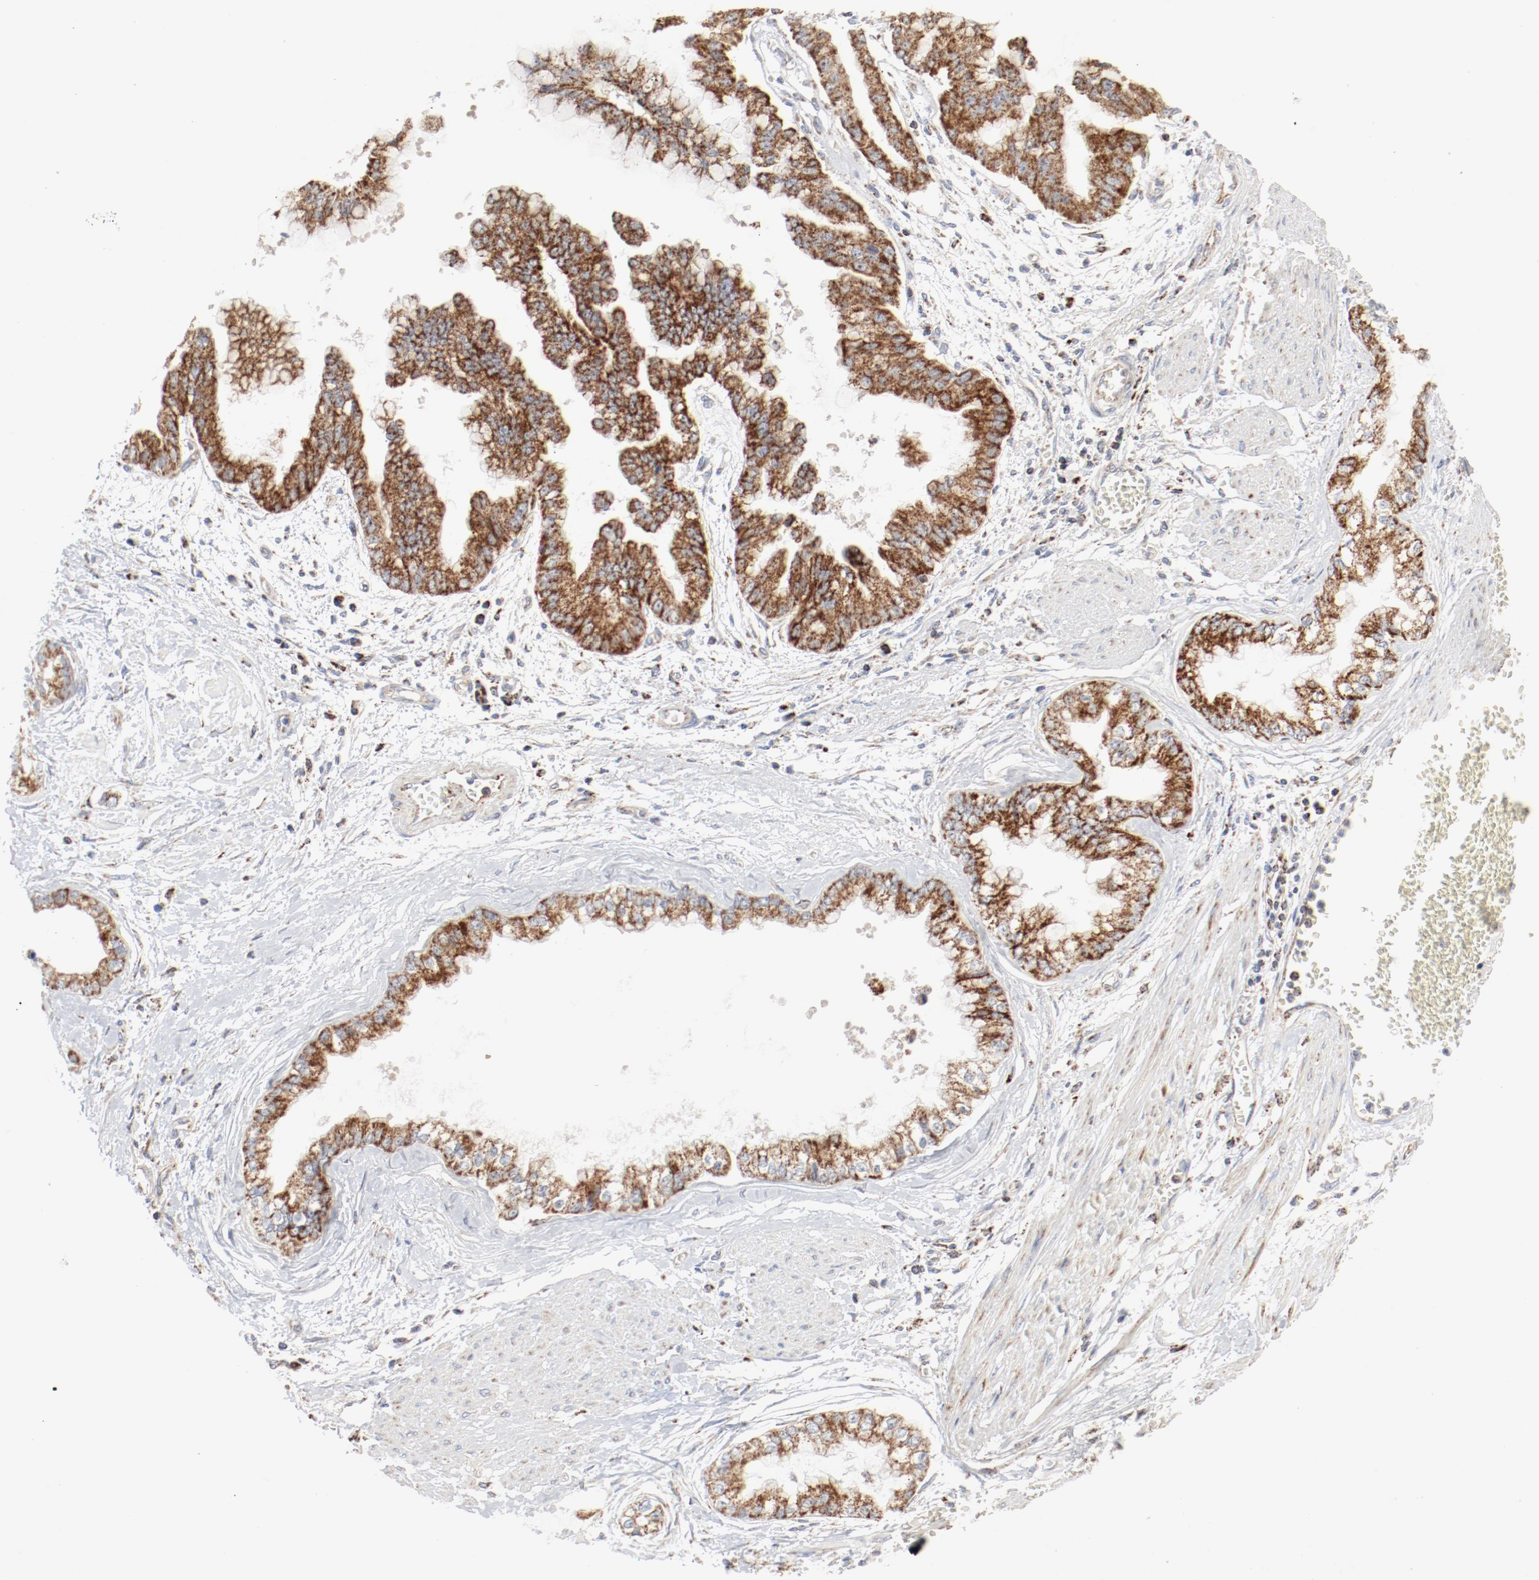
{"staining": {"intensity": "moderate", "quantity": ">75%", "location": "cytoplasmic/membranous"}, "tissue": "liver cancer", "cell_type": "Tumor cells", "image_type": "cancer", "snomed": [{"axis": "morphology", "description": "Cholangiocarcinoma"}, {"axis": "topography", "description": "Liver"}], "caption": "Human liver cholangiocarcinoma stained for a protein (brown) exhibits moderate cytoplasmic/membranous positive staining in approximately >75% of tumor cells.", "gene": "SETD3", "patient": {"sex": "female", "age": 79}}